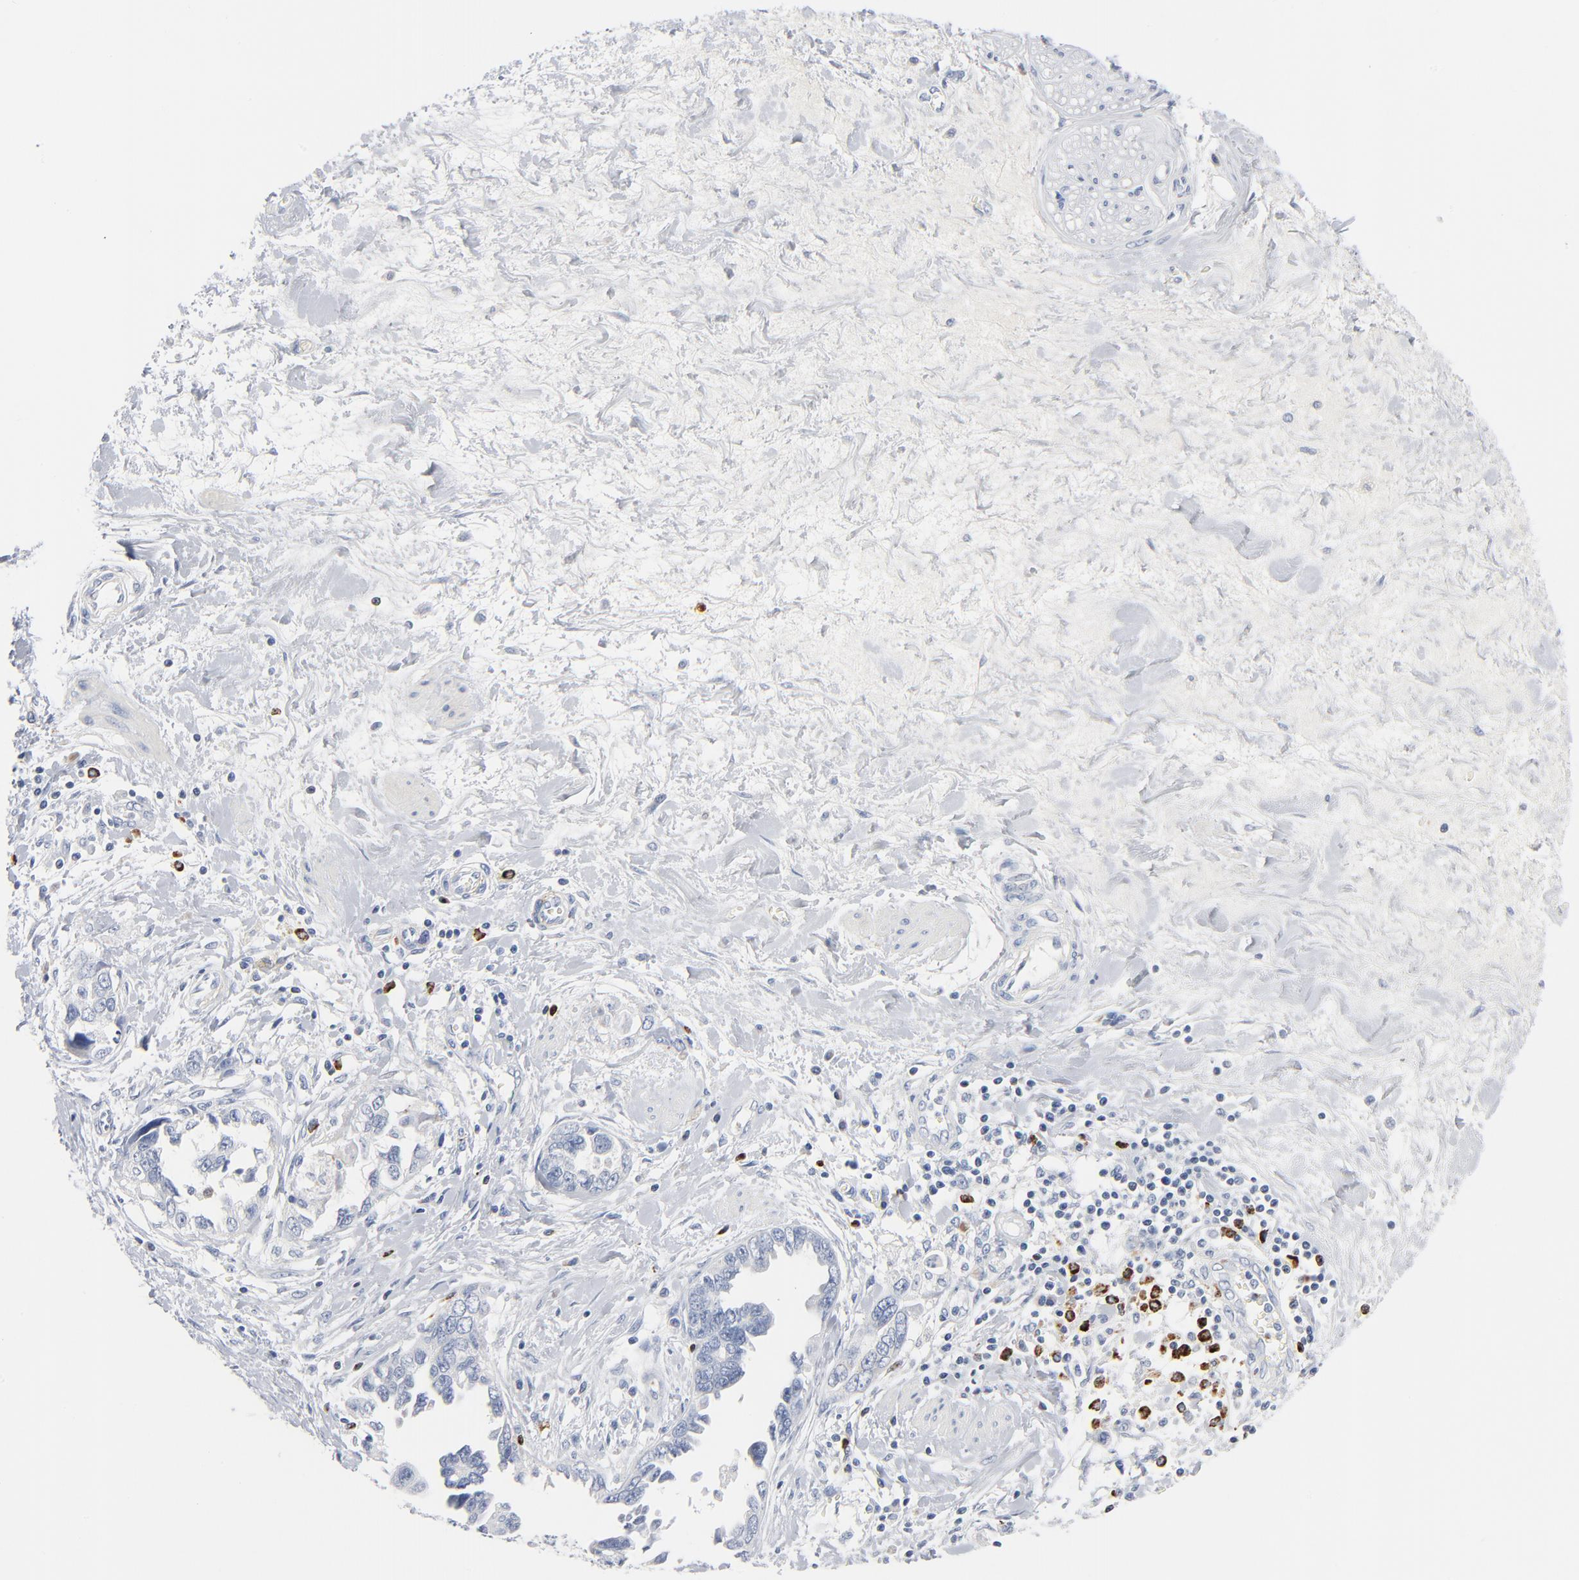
{"staining": {"intensity": "negative", "quantity": "none", "location": "none"}, "tissue": "ovarian cancer", "cell_type": "Tumor cells", "image_type": "cancer", "snomed": [{"axis": "morphology", "description": "Cystadenocarcinoma, serous, NOS"}, {"axis": "topography", "description": "Ovary"}], "caption": "Ovarian serous cystadenocarcinoma stained for a protein using immunohistochemistry exhibits no positivity tumor cells.", "gene": "GZMB", "patient": {"sex": "female", "age": 63}}